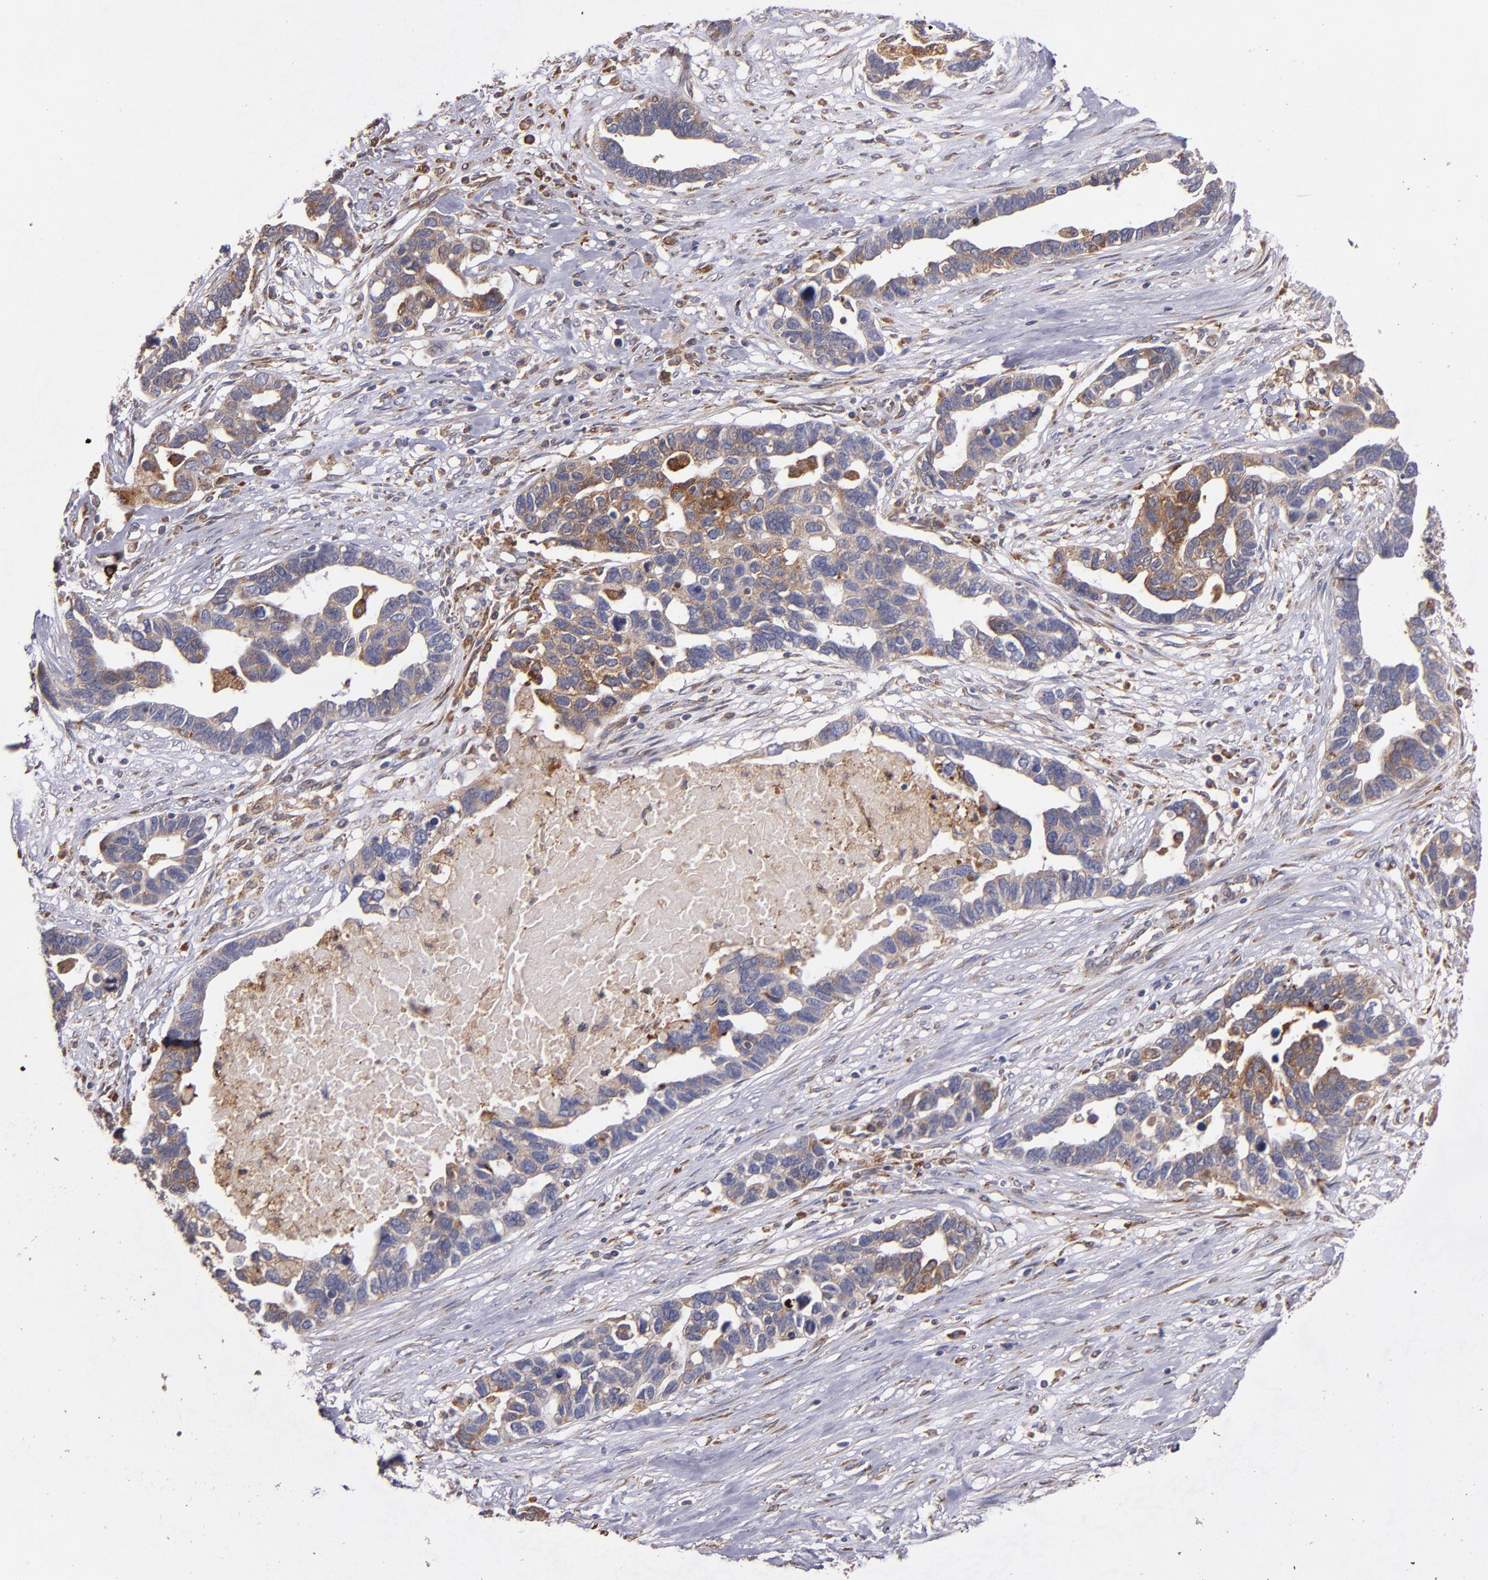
{"staining": {"intensity": "moderate", "quantity": ">75%", "location": "cytoplasmic/membranous"}, "tissue": "ovarian cancer", "cell_type": "Tumor cells", "image_type": "cancer", "snomed": [{"axis": "morphology", "description": "Cystadenocarcinoma, serous, NOS"}, {"axis": "topography", "description": "Ovary"}], "caption": "Ovarian cancer tissue displays moderate cytoplasmic/membranous staining in approximately >75% of tumor cells, visualized by immunohistochemistry. (Brightfield microscopy of DAB IHC at high magnification).", "gene": "IFIH1", "patient": {"sex": "female", "age": 54}}